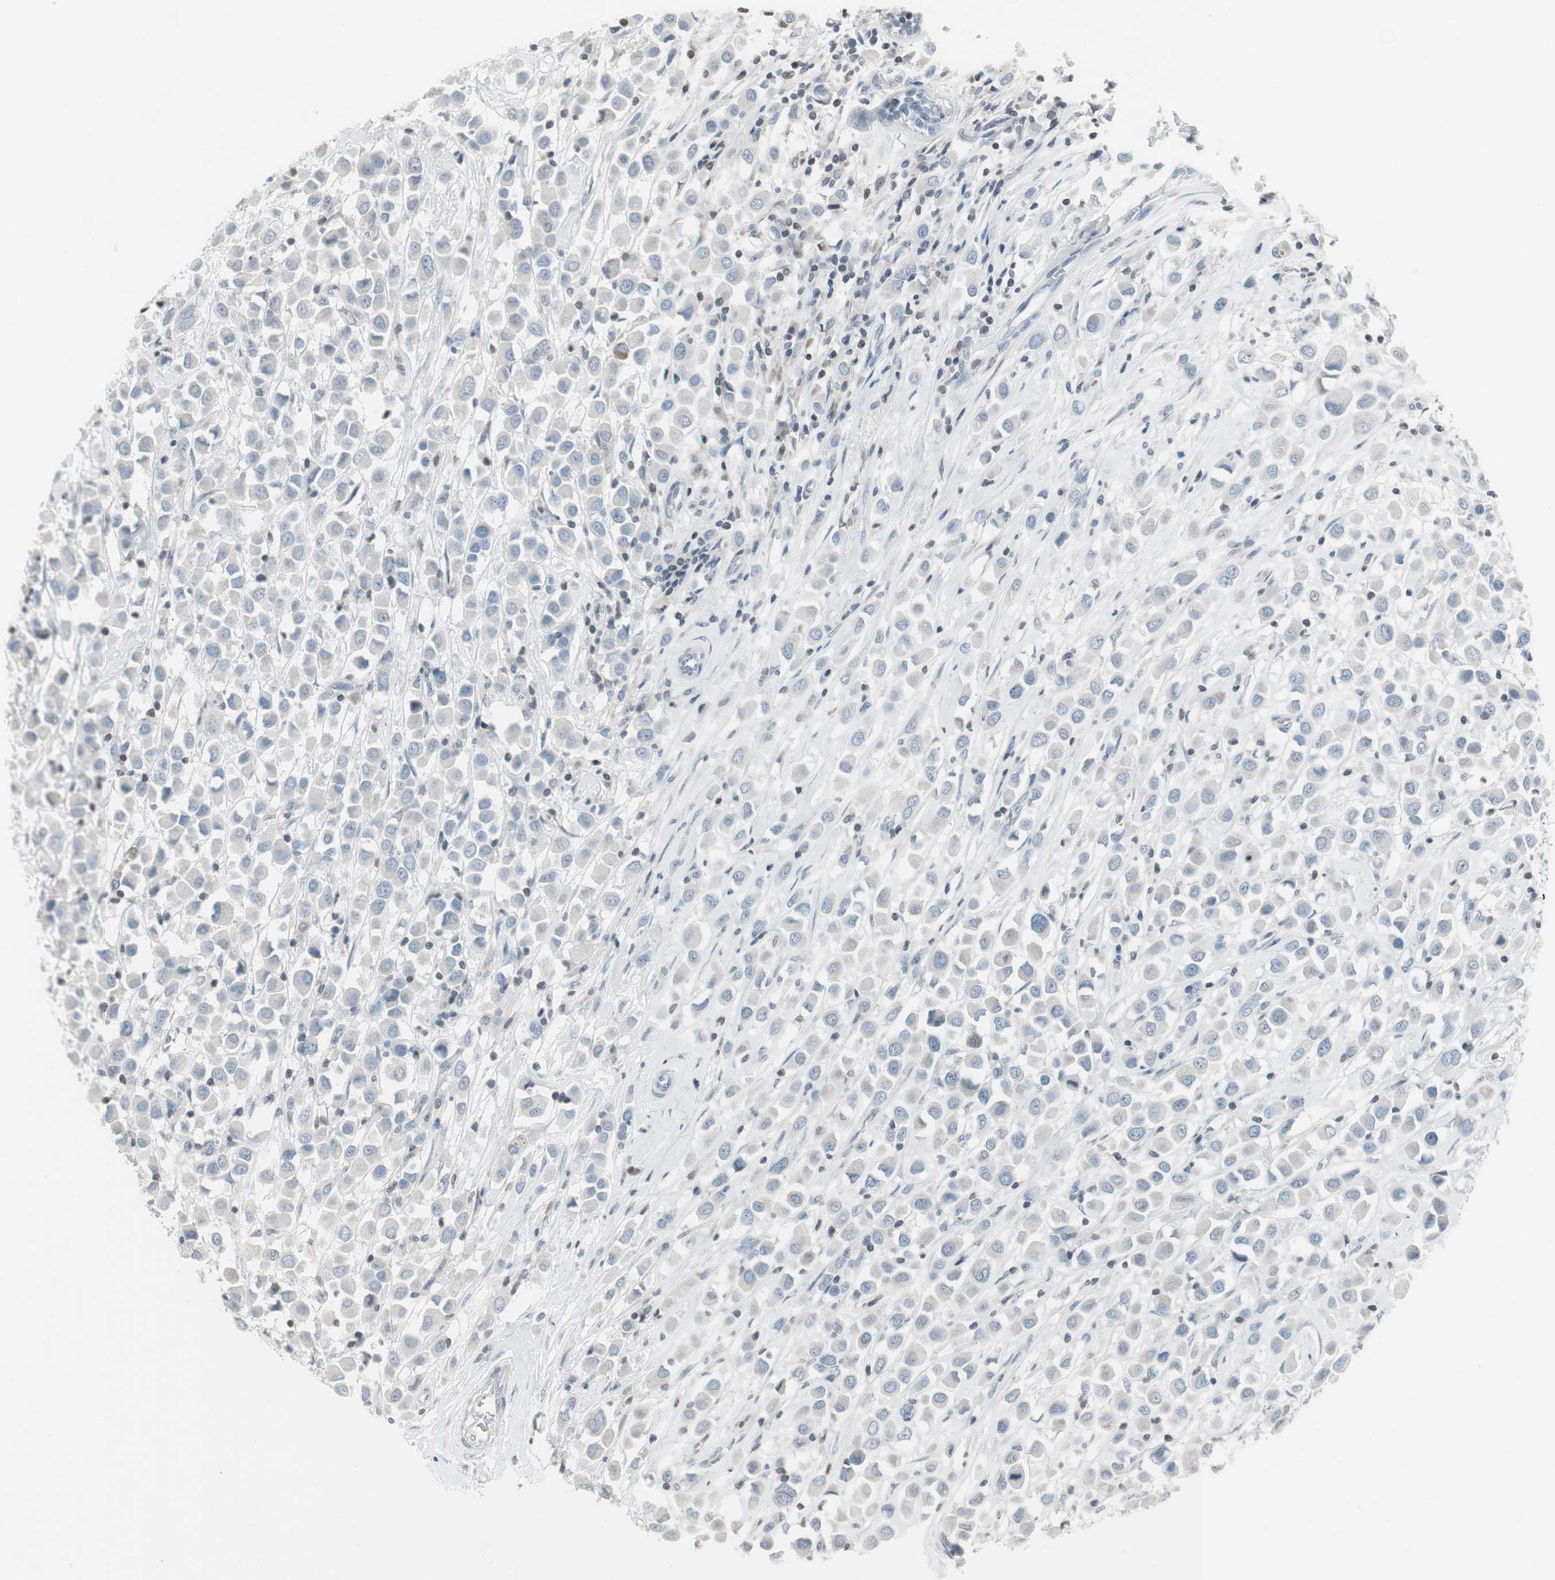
{"staining": {"intensity": "negative", "quantity": "none", "location": "none"}, "tissue": "breast cancer", "cell_type": "Tumor cells", "image_type": "cancer", "snomed": [{"axis": "morphology", "description": "Duct carcinoma"}, {"axis": "topography", "description": "Breast"}], "caption": "Tumor cells are negative for brown protein staining in breast cancer.", "gene": "ARG2", "patient": {"sex": "female", "age": 61}}